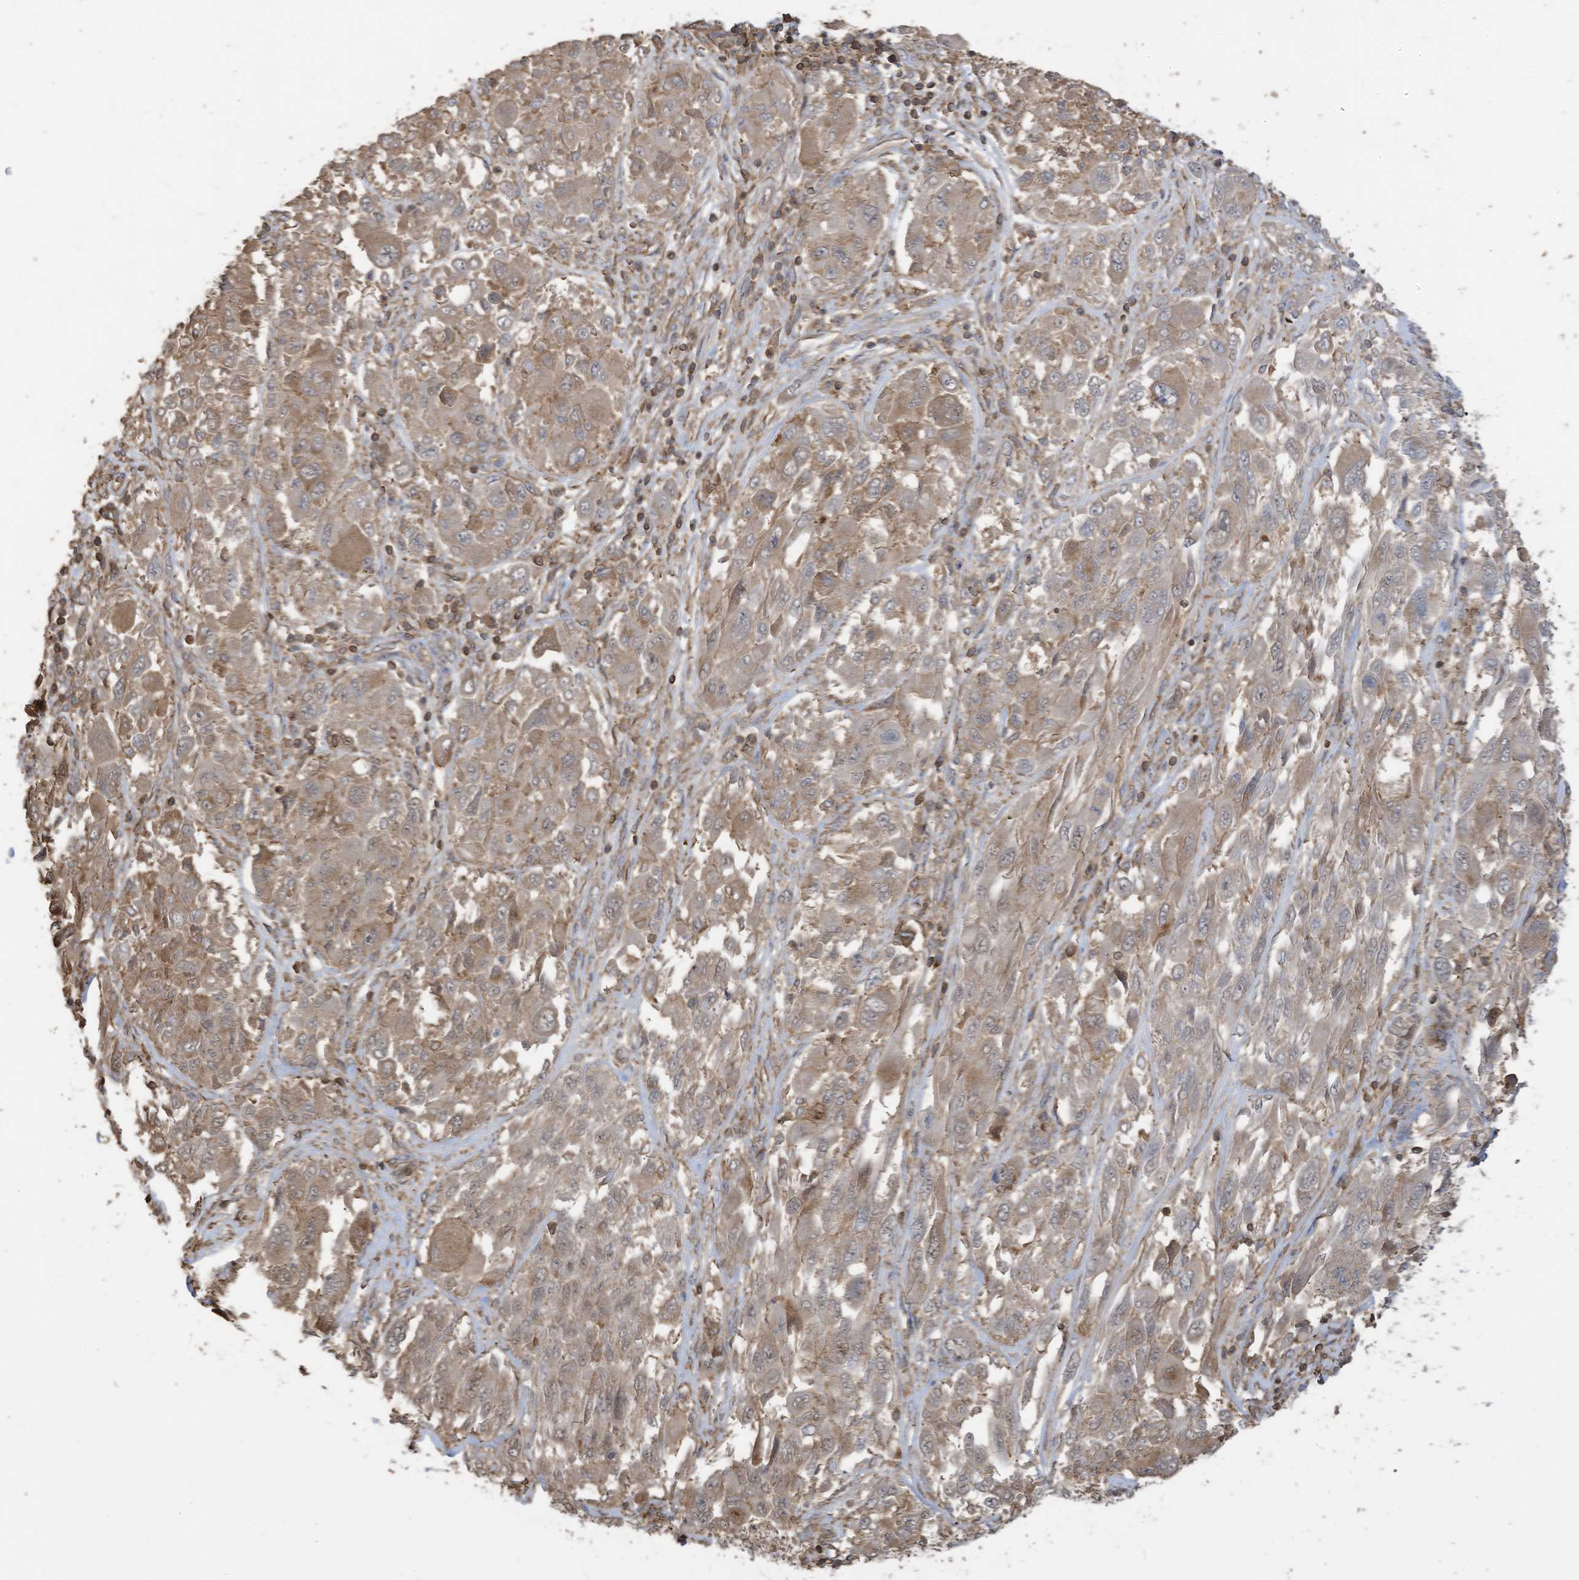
{"staining": {"intensity": "weak", "quantity": "25%-75%", "location": "cytoplasmic/membranous"}, "tissue": "melanoma", "cell_type": "Tumor cells", "image_type": "cancer", "snomed": [{"axis": "morphology", "description": "Malignant melanoma, NOS"}, {"axis": "topography", "description": "Skin"}], "caption": "Immunohistochemical staining of human malignant melanoma displays low levels of weak cytoplasmic/membranous expression in approximately 25%-75% of tumor cells.", "gene": "COX10", "patient": {"sex": "female", "age": 91}}